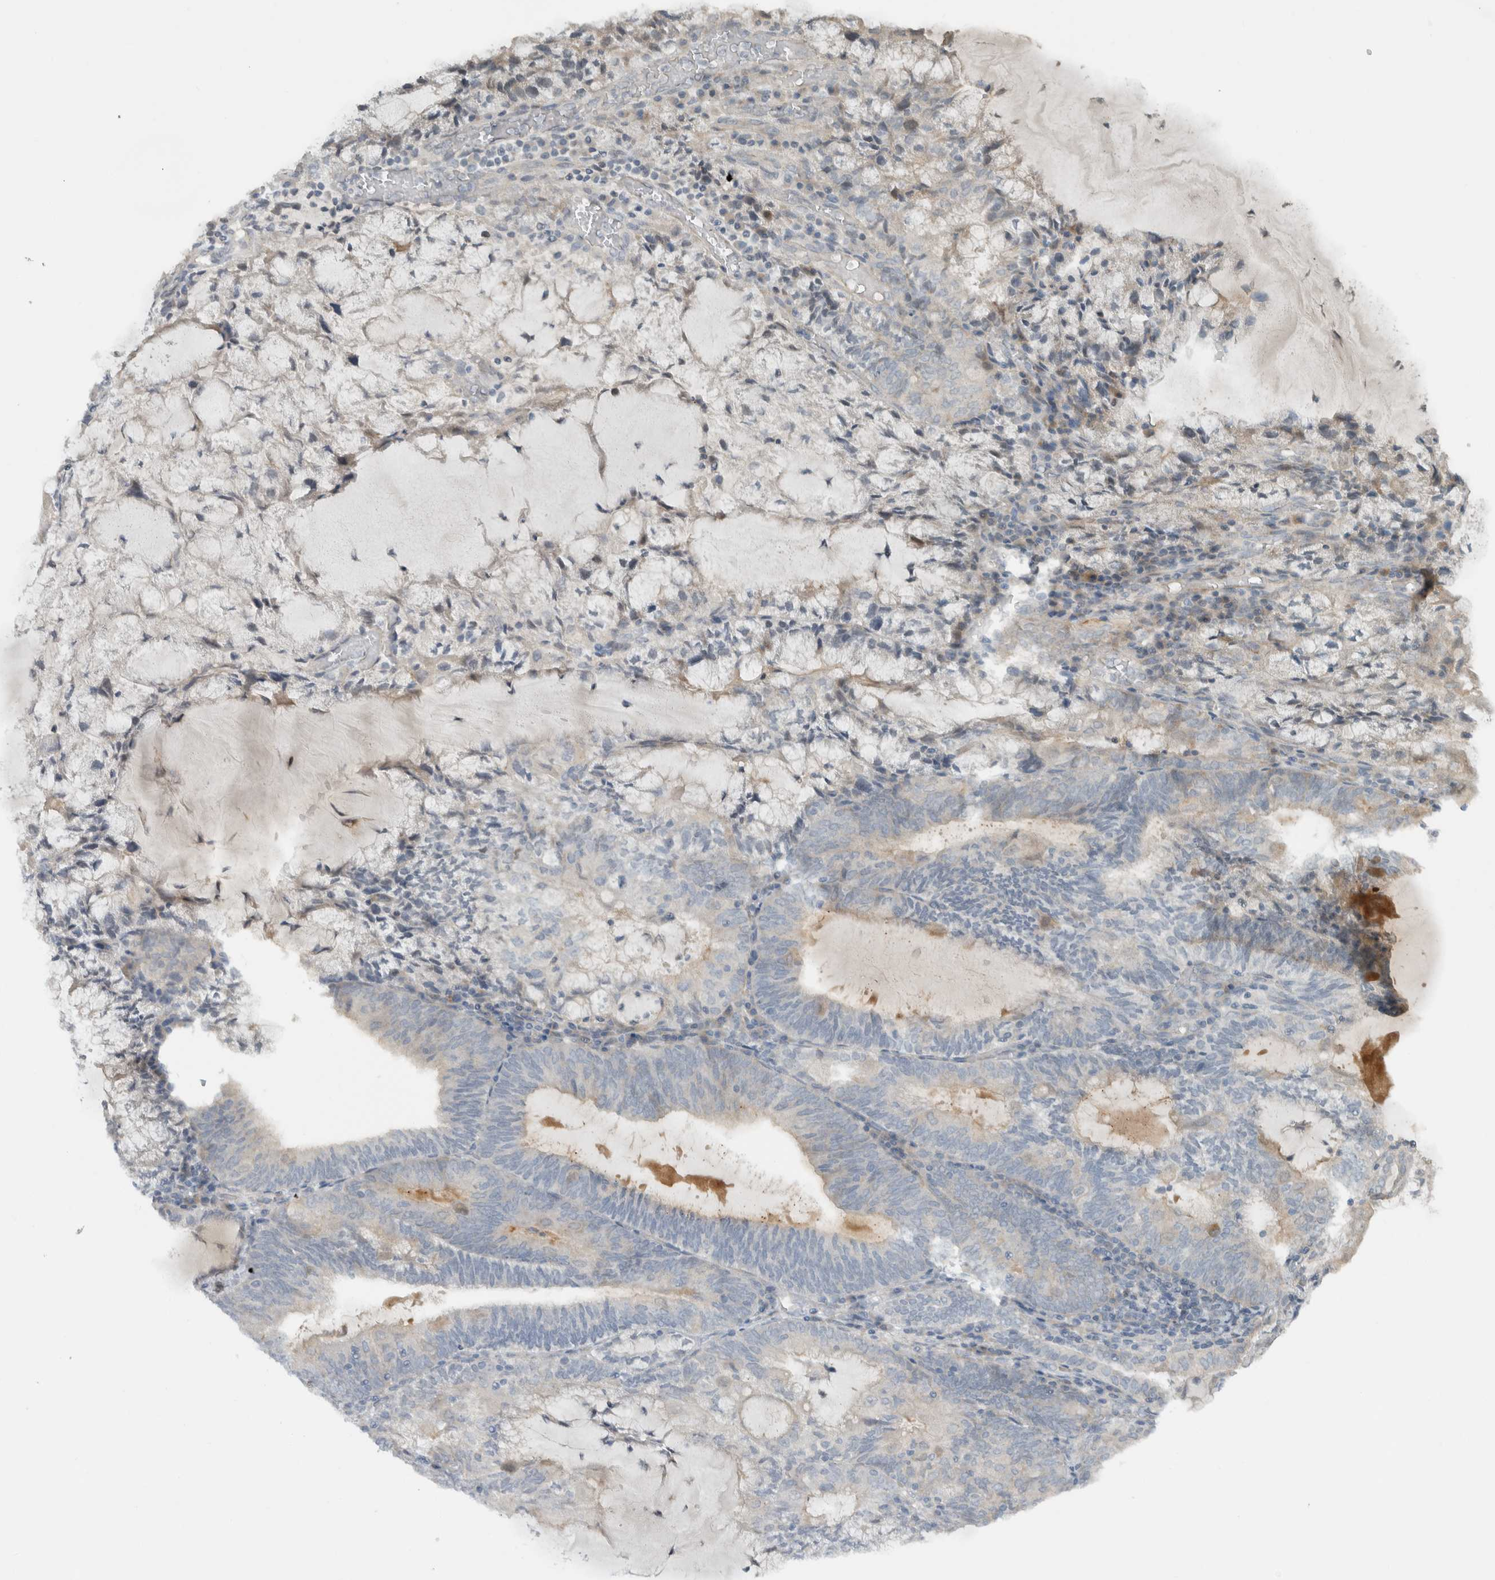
{"staining": {"intensity": "weak", "quantity": "<25%", "location": "cytoplasmic/membranous"}, "tissue": "endometrial cancer", "cell_type": "Tumor cells", "image_type": "cancer", "snomed": [{"axis": "morphology", "description": "Adenocarcinoma, NOS"}, {"axis": "topography", "description": "Endometrium"}], "caption": "Histopathology image shows no significant protein expression in tumor cells of endometrial cancer.", "gene": "ERCC6L2", "patient": {"sex": "female", "age": 81}}